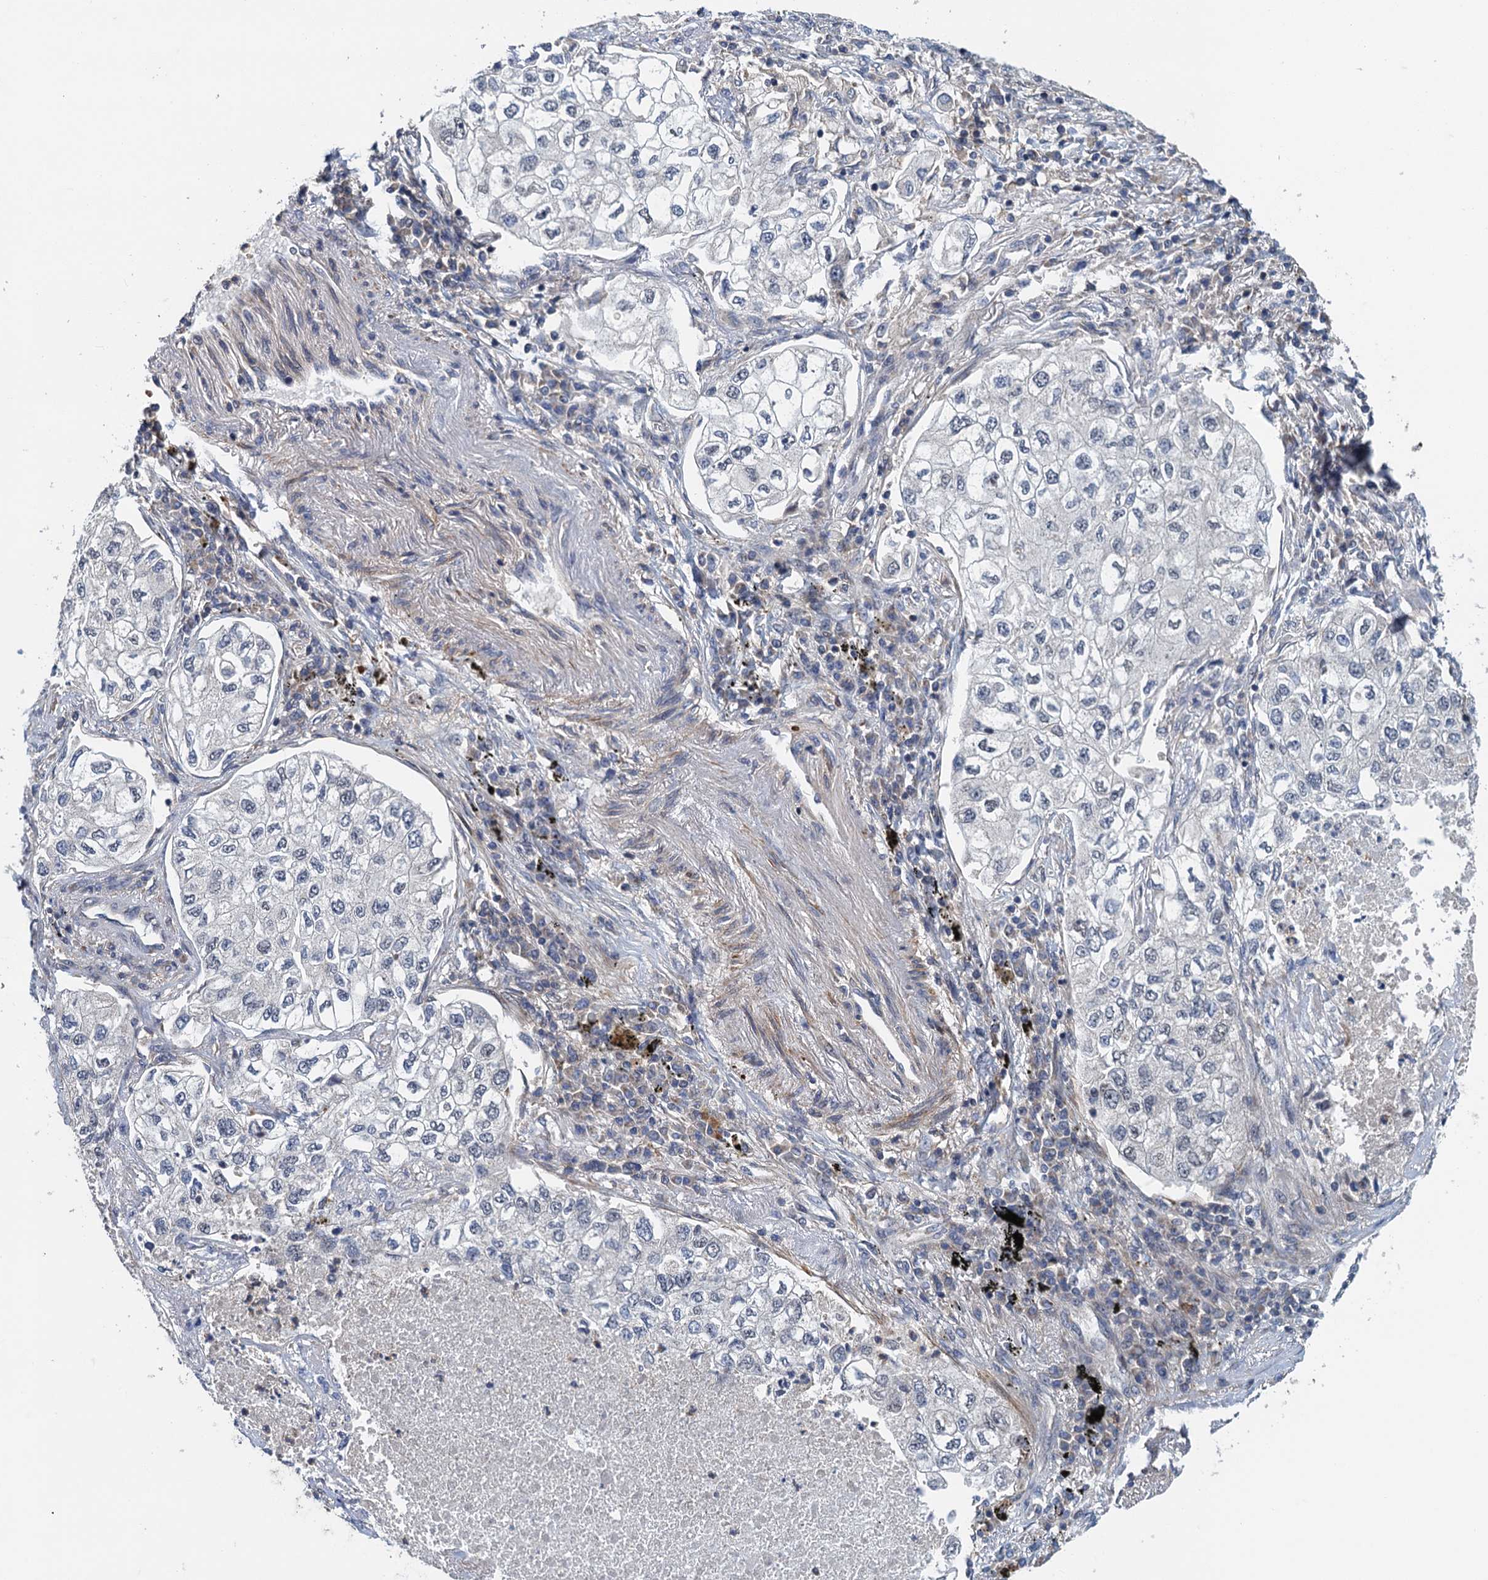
{"staining": {"intensity": "negative", "quantity": "none", "location": "none"}, "tissue": "lung cancer", "cell_type": "Tumor cells", "image_type": "cancer", "snomed": [{"axis": "morphology", "description": "Adenocarcinoma, NOS"}, {"axis": "topography", "description": "Lung"}], "caption": "High magnification brightfield microscopy of lung cancer stained with DAB (3,3'-diaminobenzidine) (brown) and counterstained with hematoxylin (blue): tumor cells show no significant staining.", "gene": "MDM1", "patient": {"sex": "male", "age": 63}}